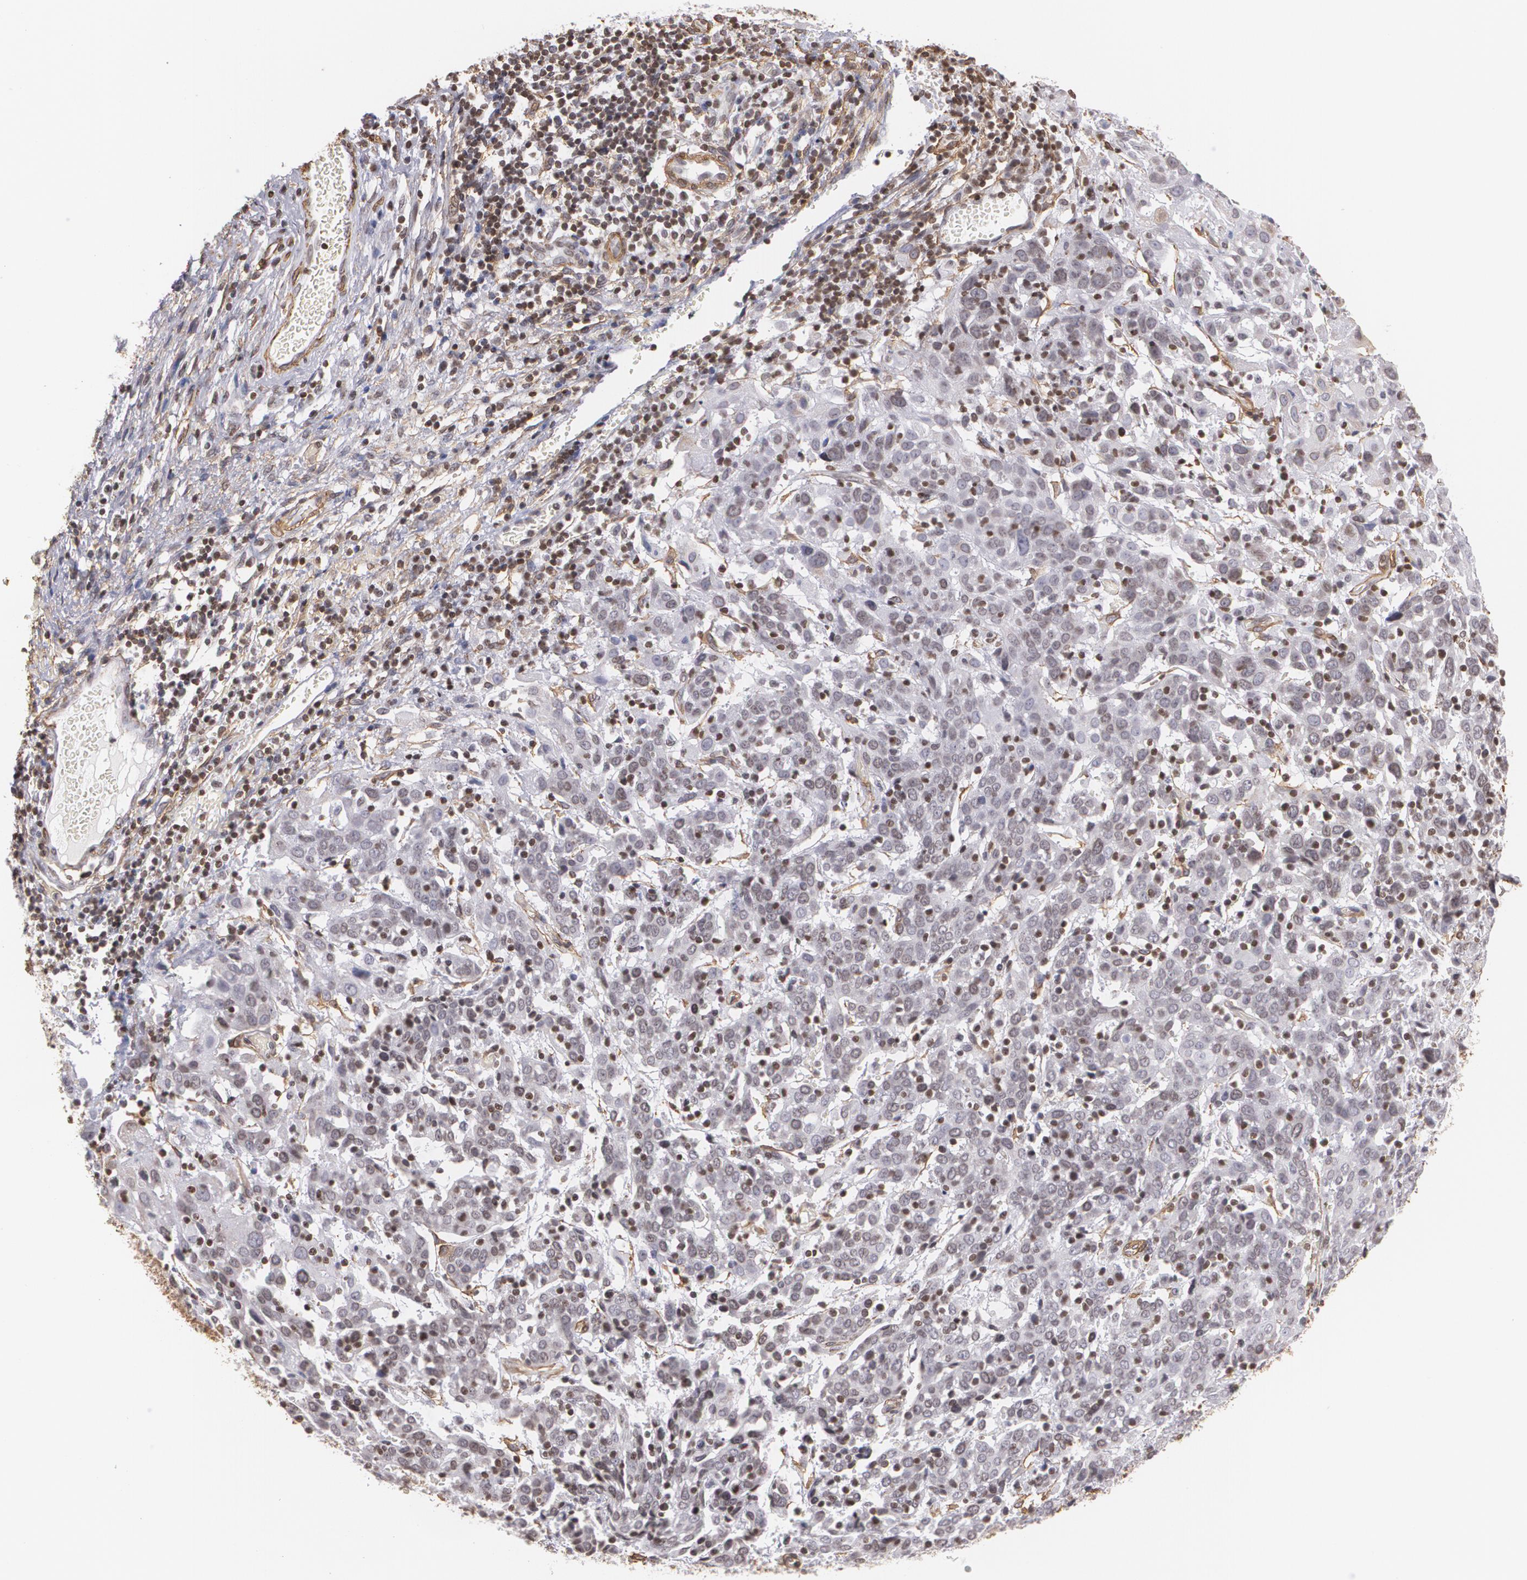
{"staining": {"intensity": "negative", "quantity": "none", "location": "none"}, "tissue": "cervical cancer", "cell_type": "Tumor cells", "image_type": "cancer", "snomed": [{"axis": "morphology", "description": "Normal tissue, NOS"}, {"axis": "morphology", "description": "Squamous cell carcinoma, NOS"}, {"axis": "topography", "description": "Cervix"}], "caption": "Tumor cells show no significant protein expression in squamous cell carcinoma (cervical).", "gene": "VAMP1", "patient": {"sex": "female", "age": 67}}